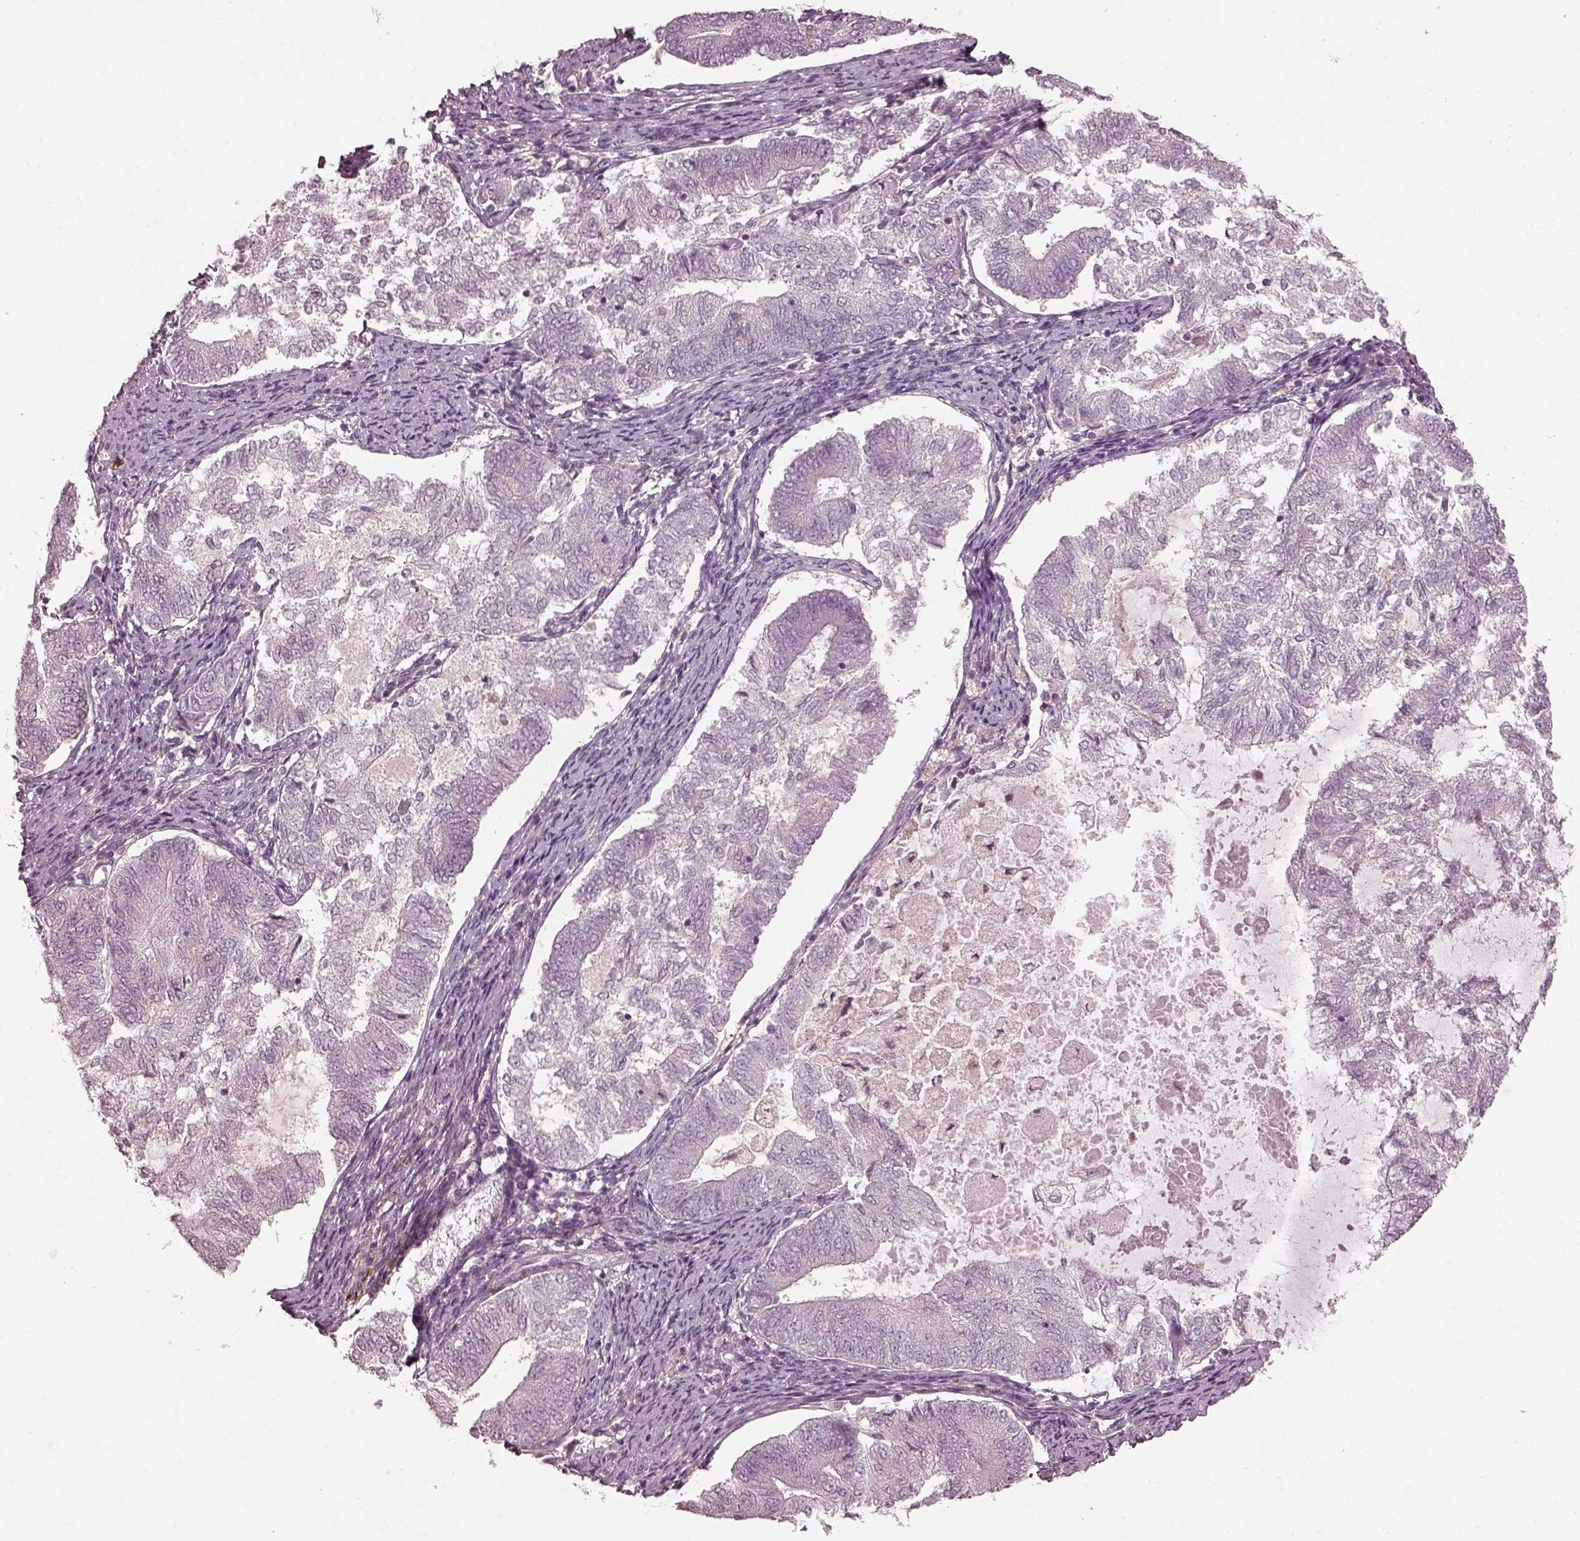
{"staining": {"intensity": "negative", "quantity": "none", "location": "none"}, "tissue": "endometrial cancer", "cell_type": "Tumor cells", "image_type": "cancer", "snomed": [{"axis": "morphology", "description": "Adenocarcinoma, NOS"}, {"axis": "topography", "description": "Endometrium"}], "caption": "This is an immunohistochemistry (IHC) micrograph of human endometrial cancer. There is no expression in tumor cells.", "gene": "EFEMP1", "patient": {"sex": "female", "age": 65}}